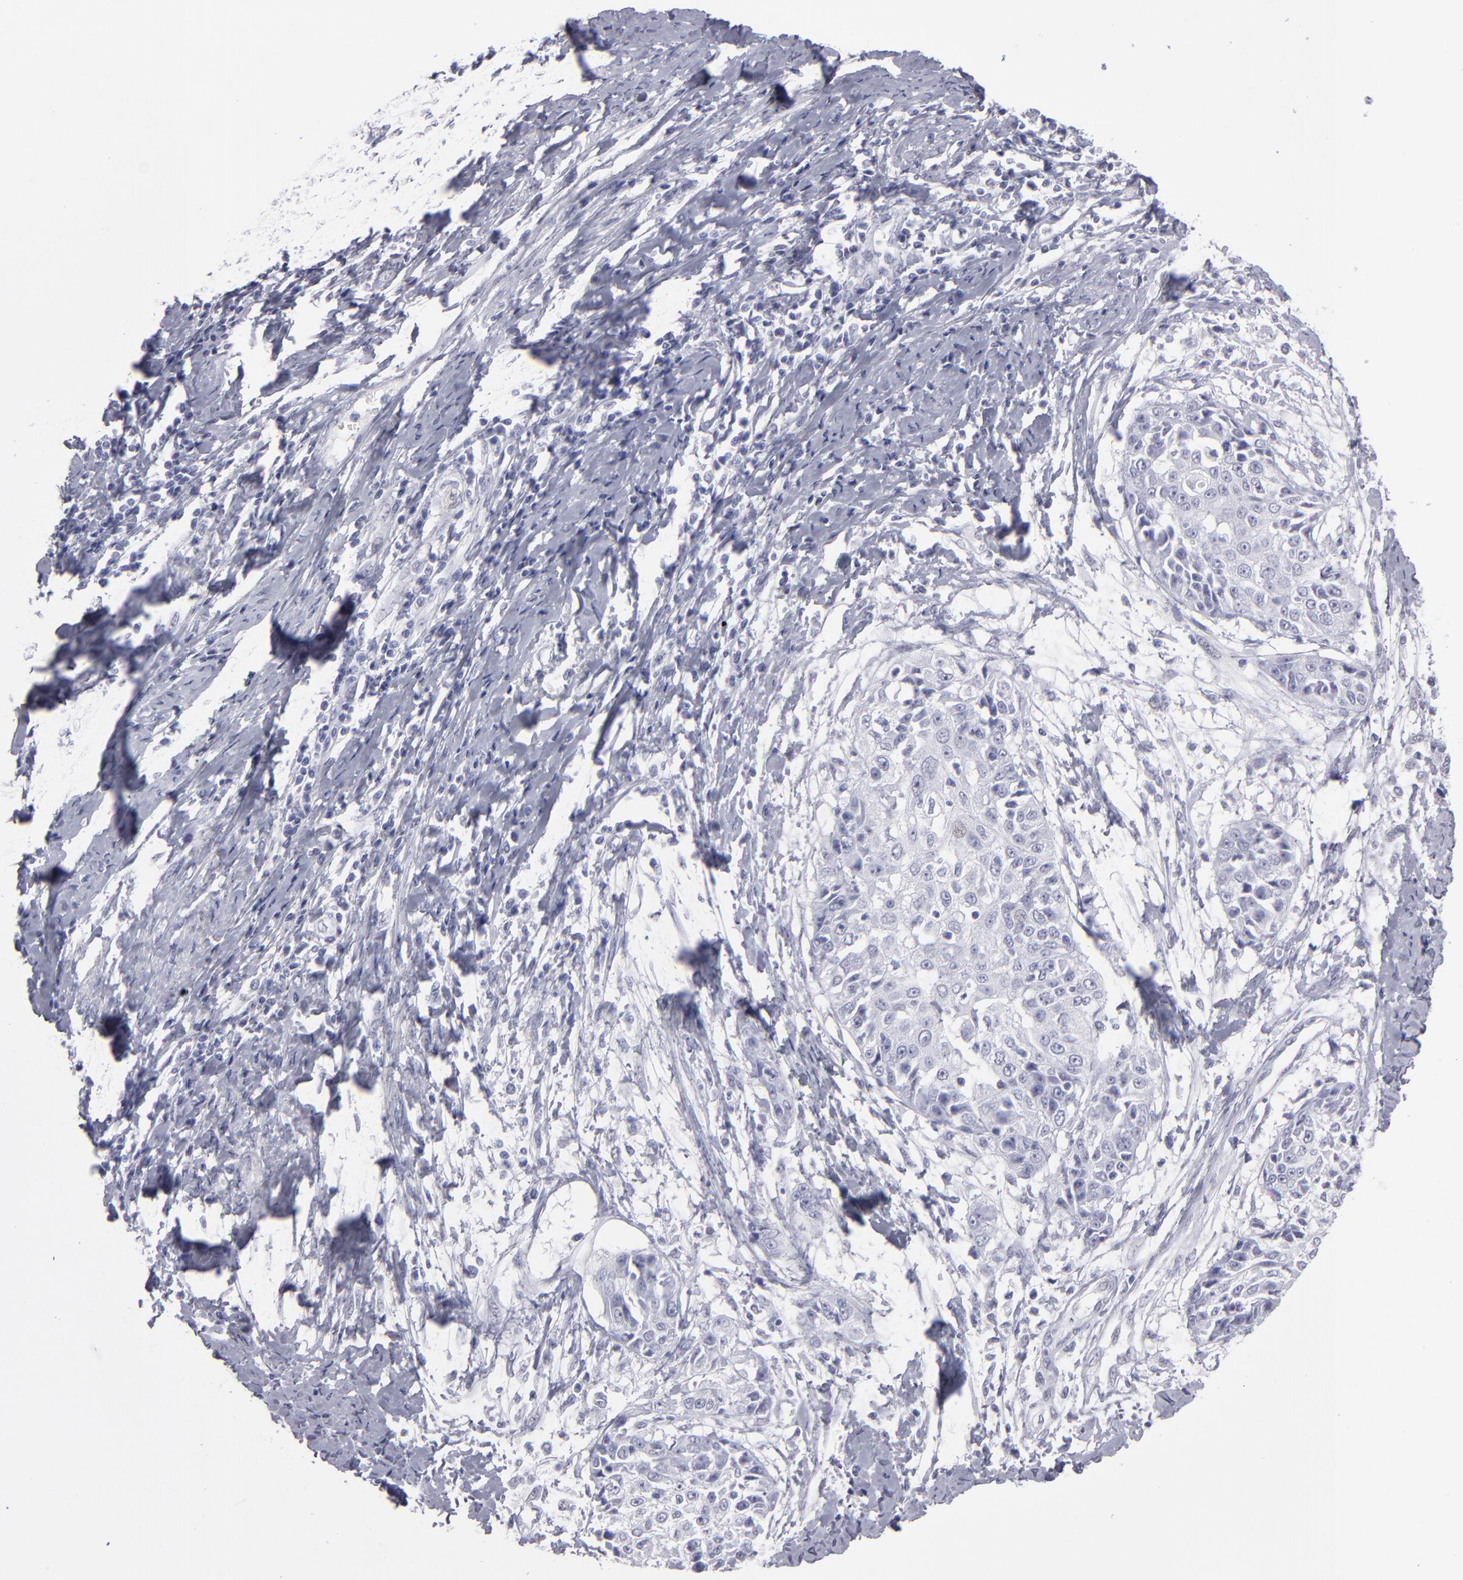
{"staining": {"intensity": "negative", "quantity": "none", "location": "none"}, "tissue": "cervical cancer", "cell_type": "Tumor cells", "image_type": "cancer", "snomed": [{"axis": "morphology", "description": "Squamous cell carcinoma, NOS"}, {"axis": "topography", "description": "Cervix"}], "caption": "Immunohistochemical staining of human cervical cancer (squamous cell carcinoma) shows no significant staining in tumor cells.", "gene": "ALDOB", "patient": {"sex": "female", "age": 64}}